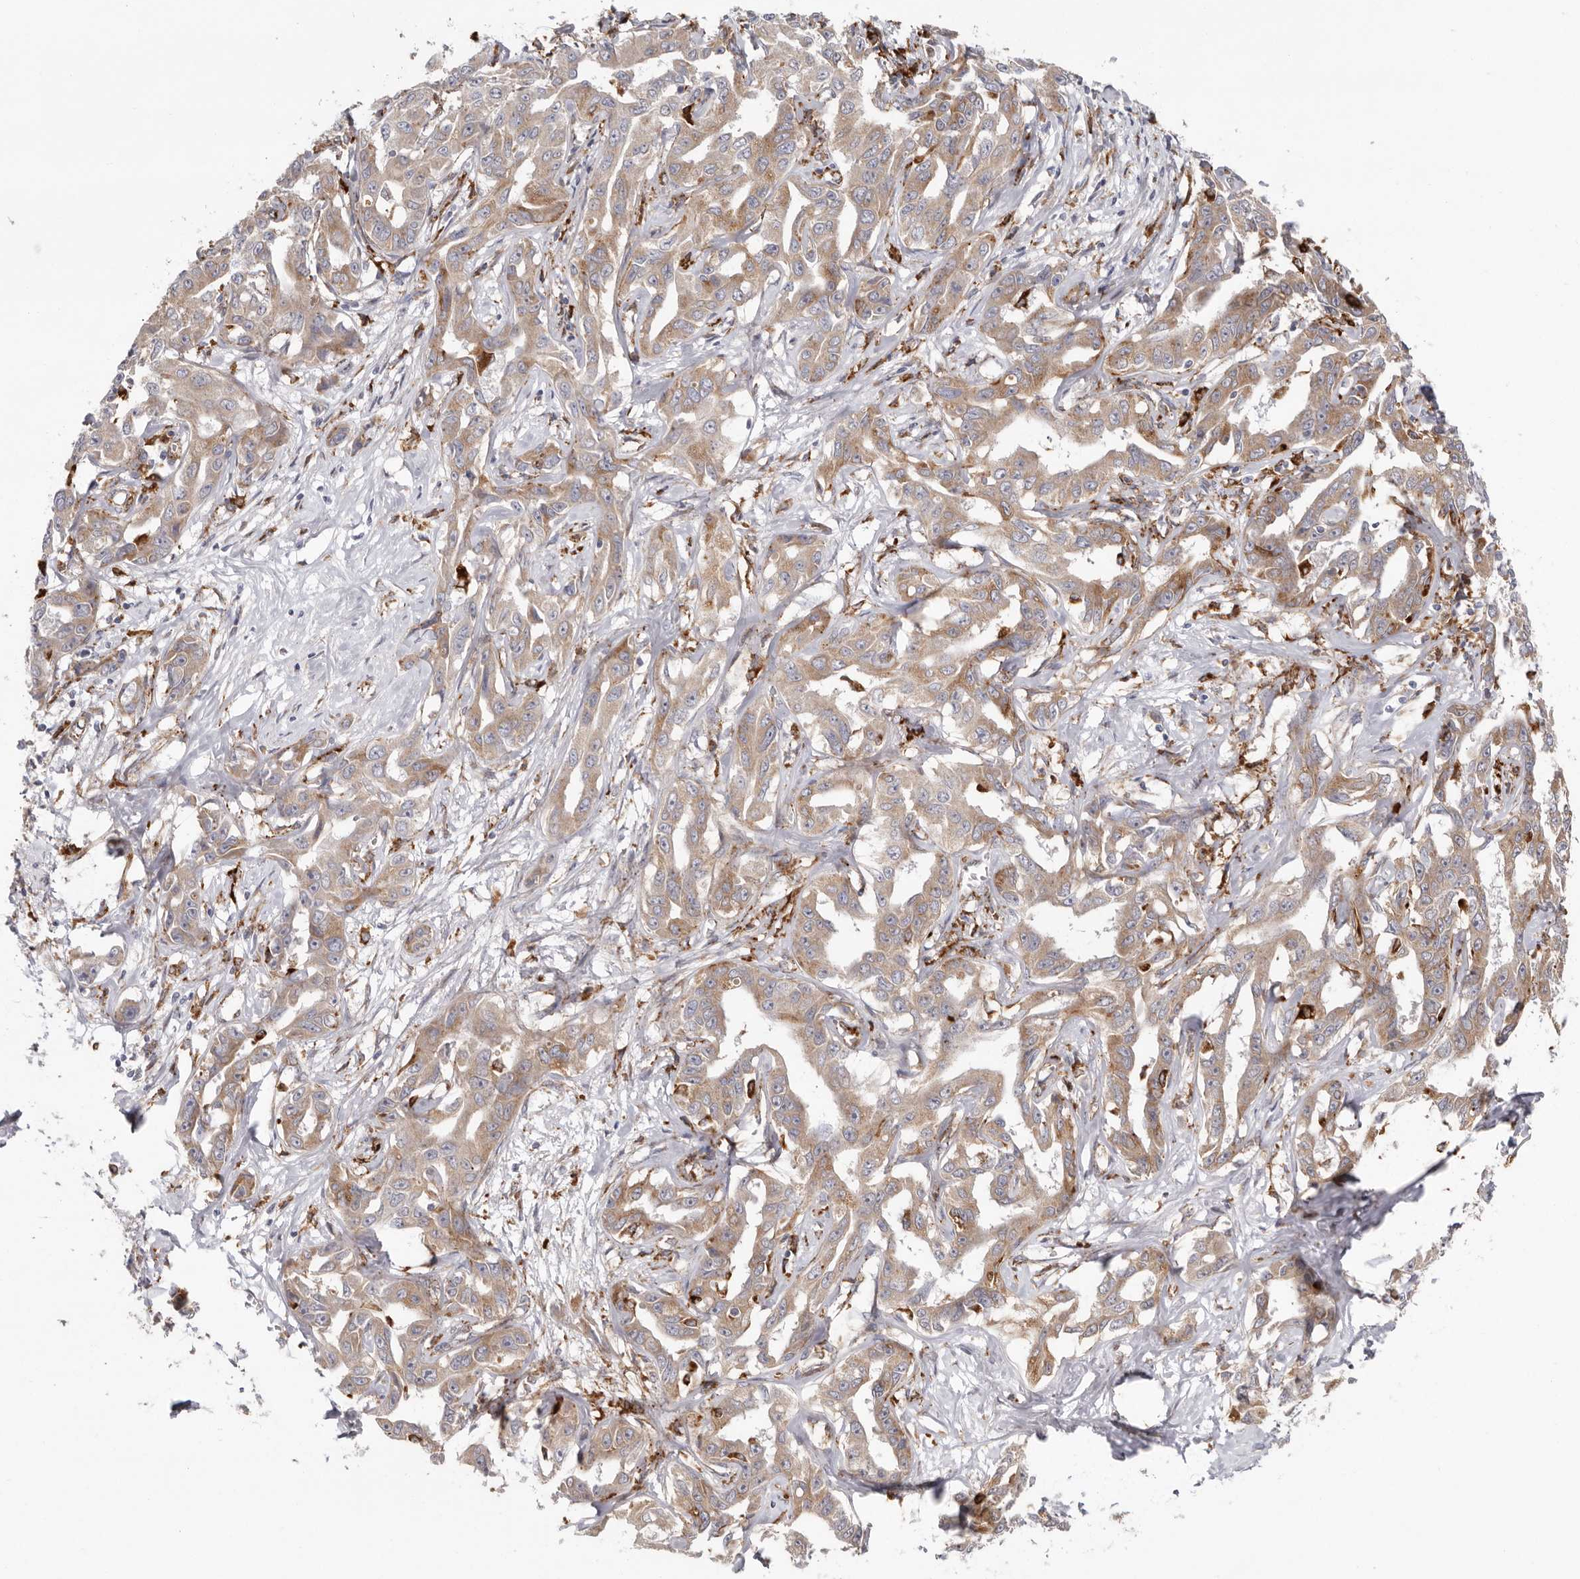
{"staining": {"intensity": "weak", "quantity": ">75%", "location": "cytoplasmic/membranous"}, "tissue": "liver cancer", "cell_type": "Tumor cells", "image_type": "cancer", "snomed": [{"axis": "morphology", "description": "Cholangiocarcinoma"}, {"axis": "topography", "description": "Liver"}], "caption": "This is an image of immunohistochemistry staining of cholangiocarcinoma (liver), which shows weak positivity in the cytoplasmic/membranous of tumor cells.", "gene": "GRN", "patient": {"sex": "male", "age": 59}}